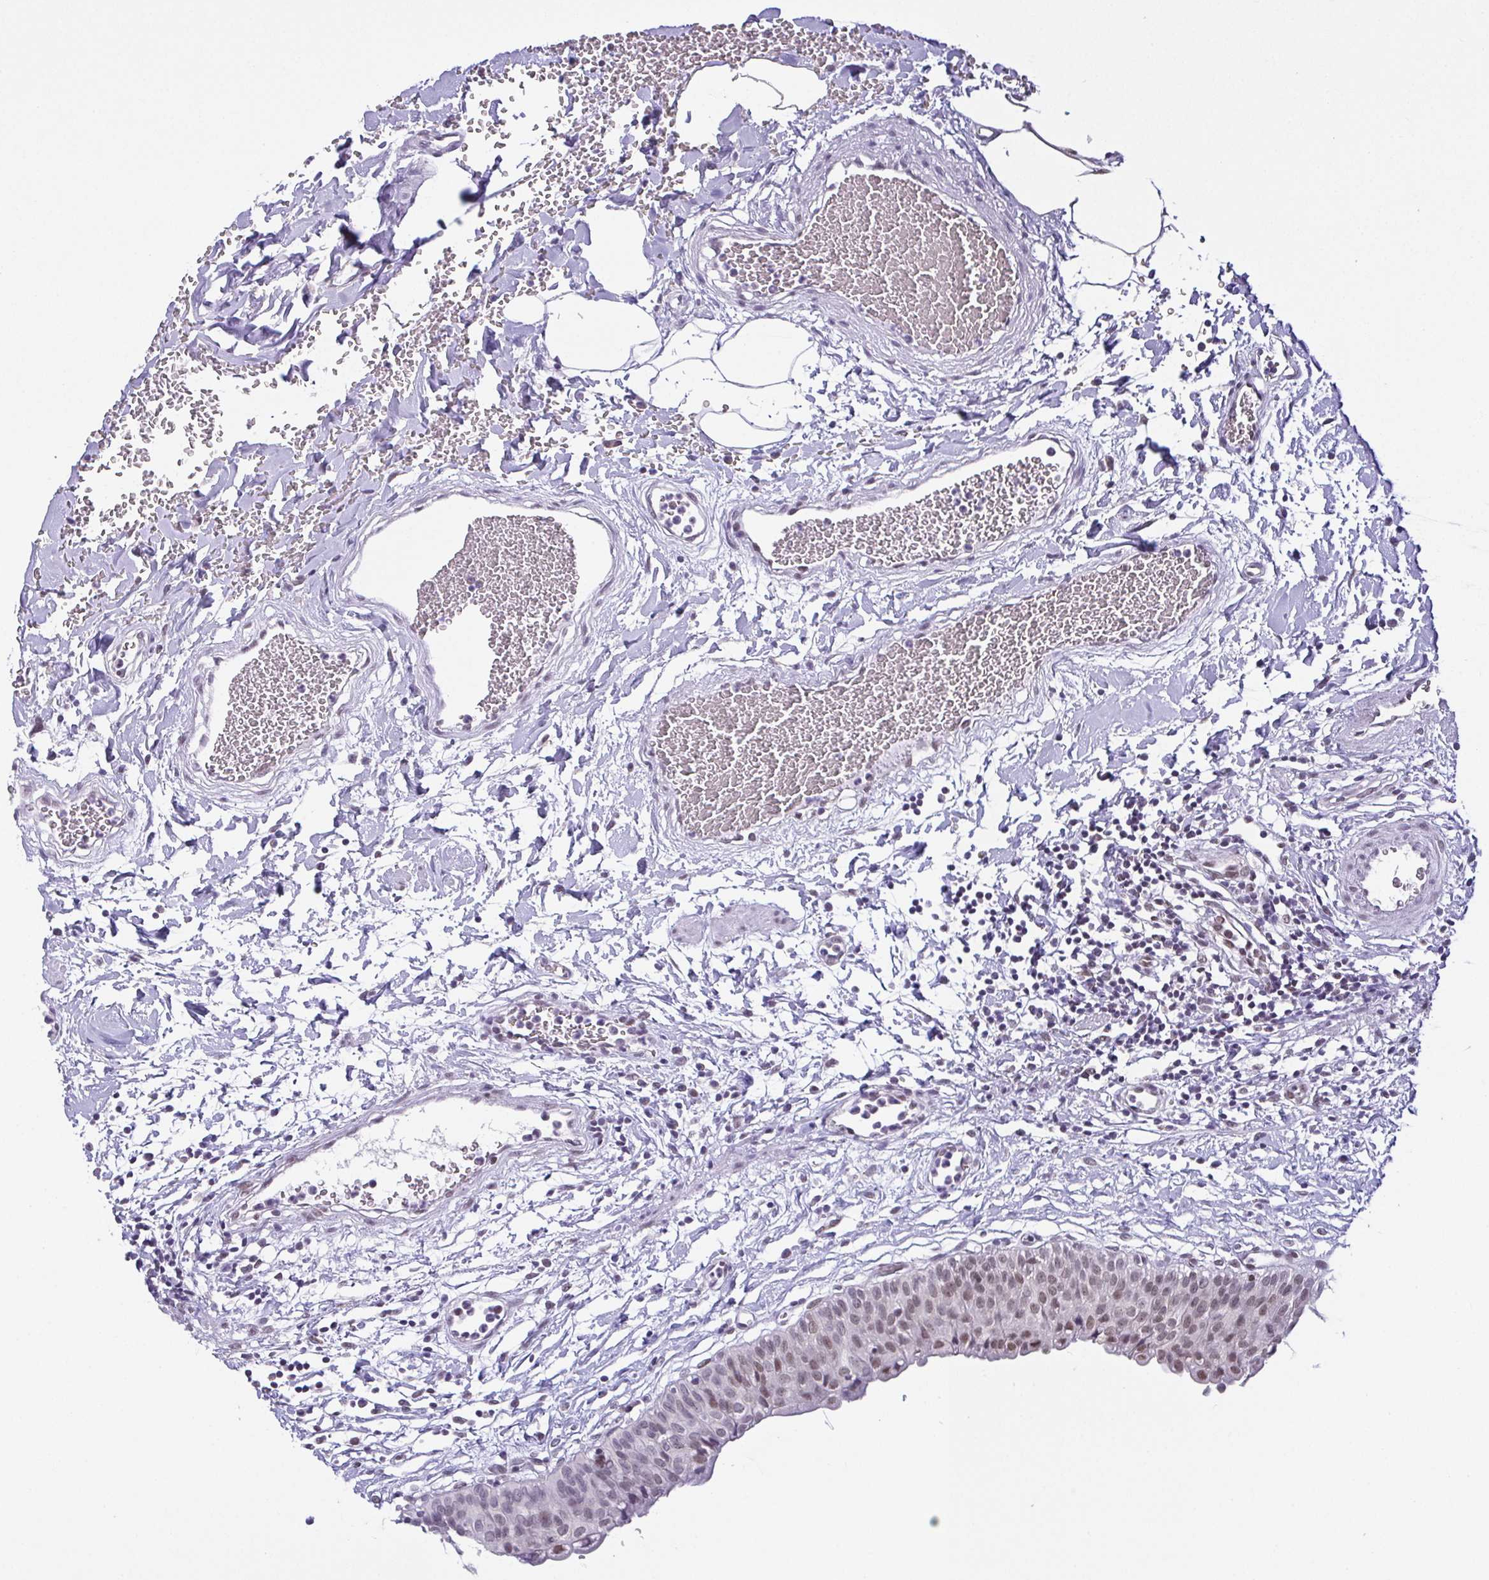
{"staining": {"intensity": "moderate", "quantity": "25%-75%", "location": "nuclear"}, "tissue": "urinary bladder", "cell_type": "Urothelial cells", "image_type": "normal", "snomed": [{"axis": "morphology", "description": "Normal tissue, NOS"}, {"axis": "topography", "description": "Urinary bladder"}], "caption": "Immunohistochemistry (IHC) of normal human urinary bladder demonstrates medium levels of moderate nuclear staining in approximately 25%-75% of urothelial cells. The staining was performed using DAB (3,3'-diaminobenzidine) to visualize the protein expression in brown, while the nuclei were stained in blue with hematoxylin (Magnification: 20x).", "gene": "RBM3", "patient": {"sex": "male", "age": 55}}